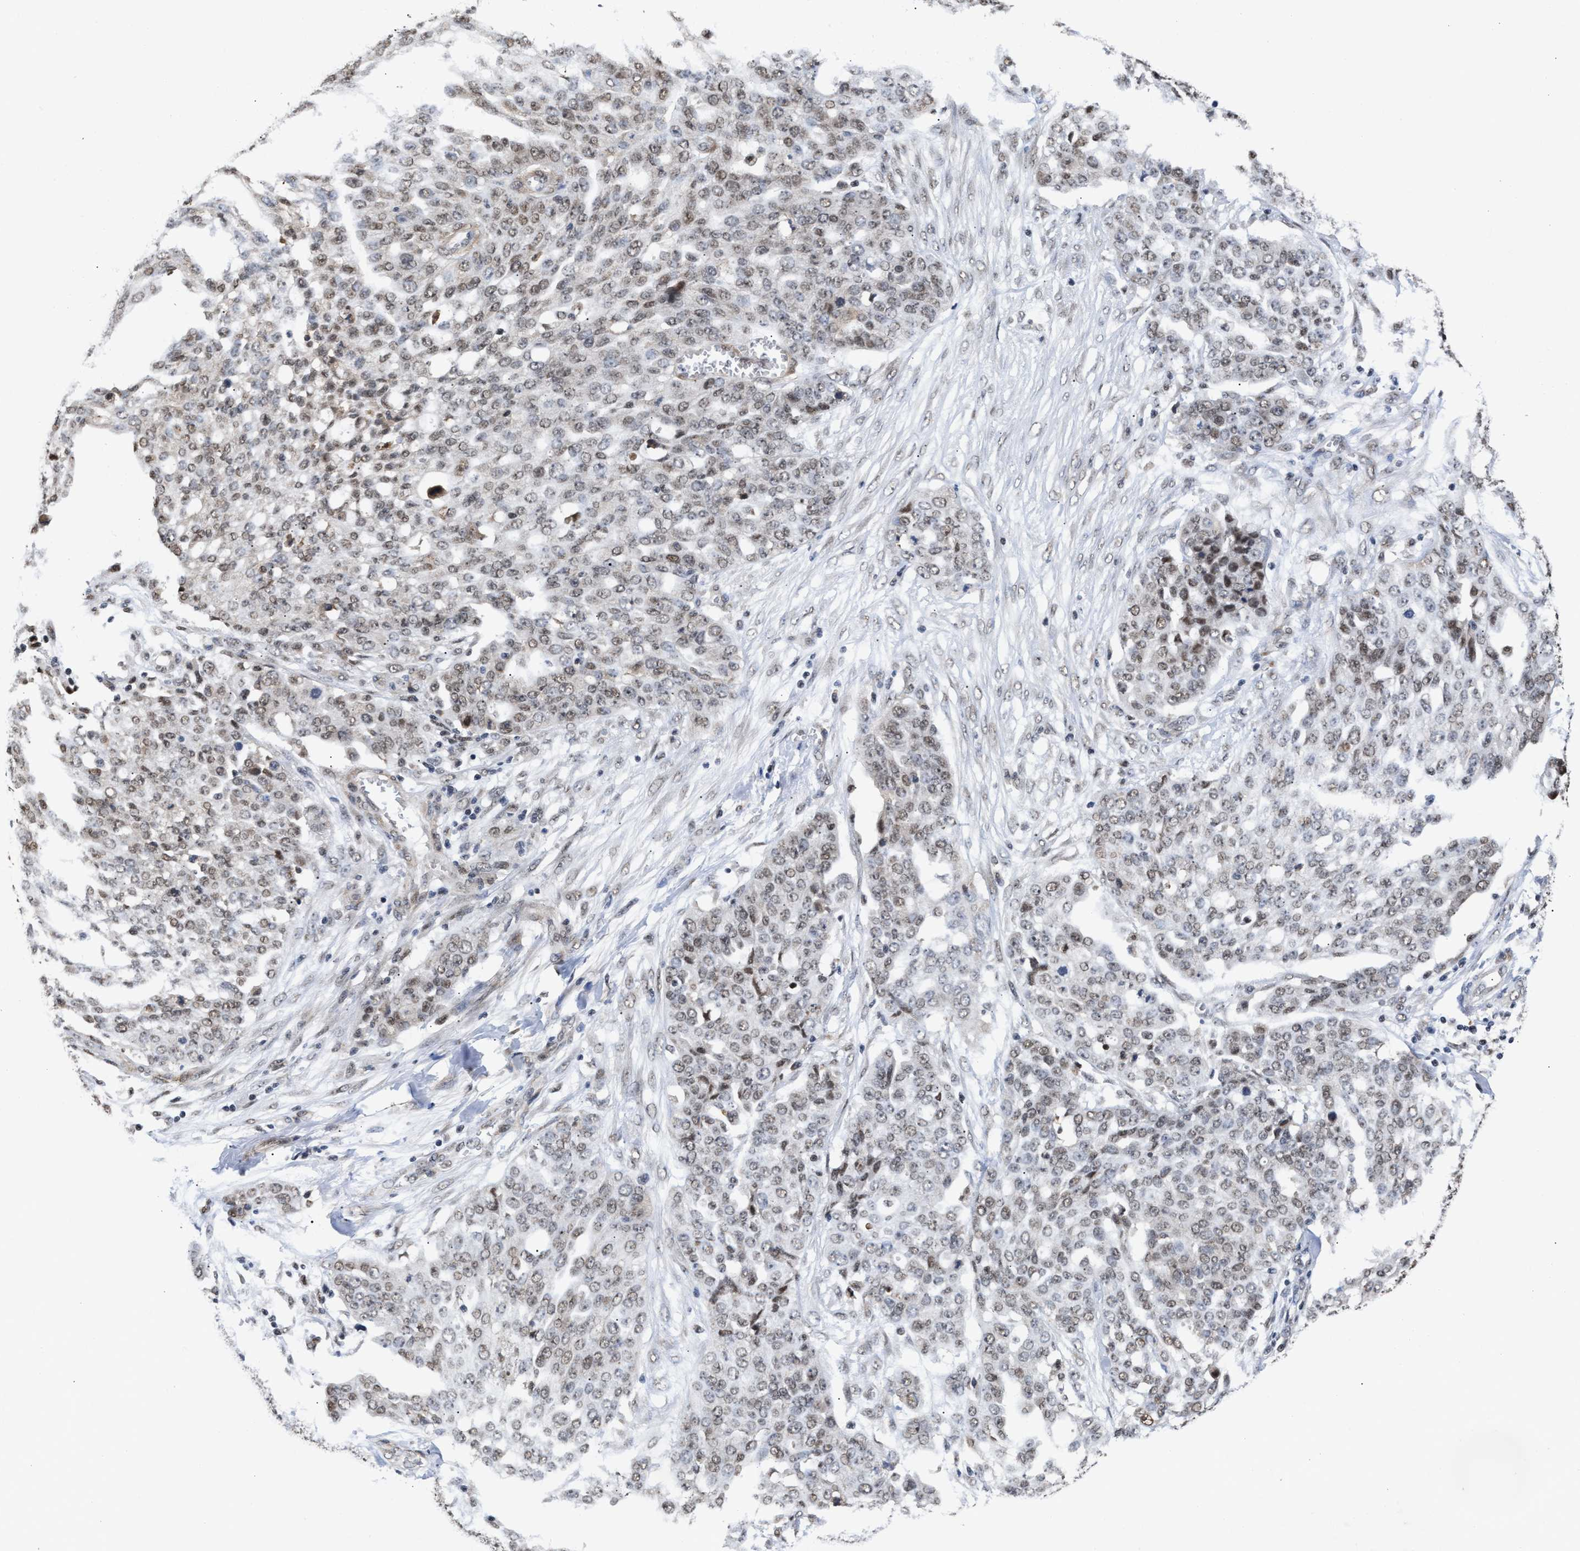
{"staining": {"intensity": "weak", "quantity": ">75%", "location": "nuclear"}, "tissue": "ovarian cancer", "cell_type": "Tumor cells", "image_type": "cancer", "snomed": [{"axis": "morphology", "description": "Cystadenocarcinoma, serous, NOS"}, {"axis": "topography", "description": "Soft tissue"}, {"axis": "topography", "description": "Ovary"}], "caption": "Protein expression by immunohistochemistry demonstrates weak nuclear staining in approximately >75% of tumor cells in serous cystadenocarcinoma (ovarian). The staining is performed using DAB (3,3'-diaminobenzidine) brown chromogen to label protein expression. The nuclei are counter-stained blue using hematoxylin.", "gene": "CLIP2", "patient": {"sex": "female", "age": 57}}